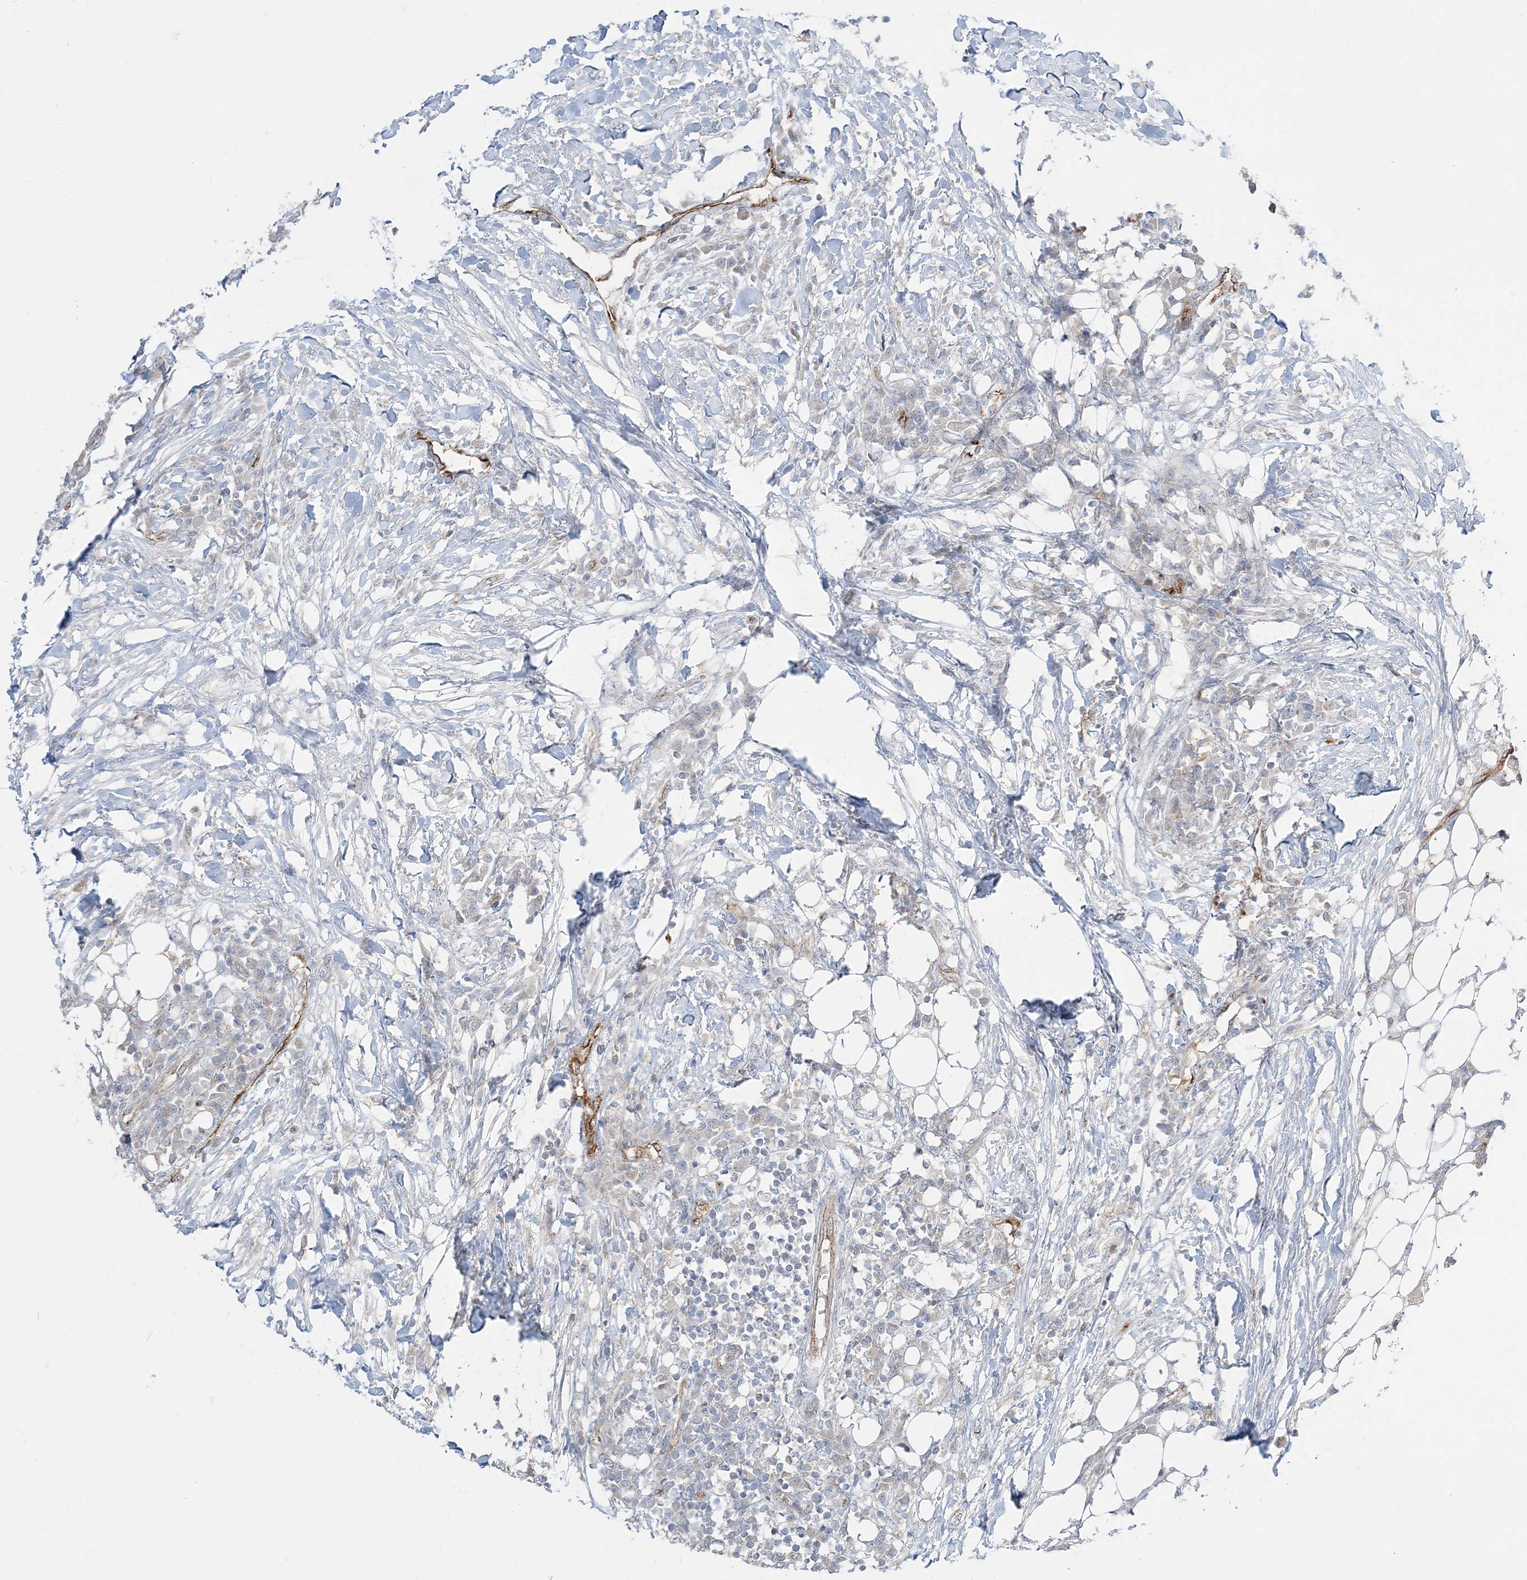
{"staining": {"intensity": "negative", "quantity": "none", "location": "none"}, "tissue": "colorectal cancer", "cell_type": "Tumor cells", "image_type": "cancer", "snomed": [{"axis": "morphology", "description": "Adenocarcinoma, NOS"}, {"axis": "topography", "description": "Colon"}], "caption": "Tumor cells are negative for protein expression in human colorectal adenocarcinoma. (DAB IHC visualized using brightfield microscopy, high magnification).", "gene": "INPP1", "patient": {"sex": "male", "age": 83}}